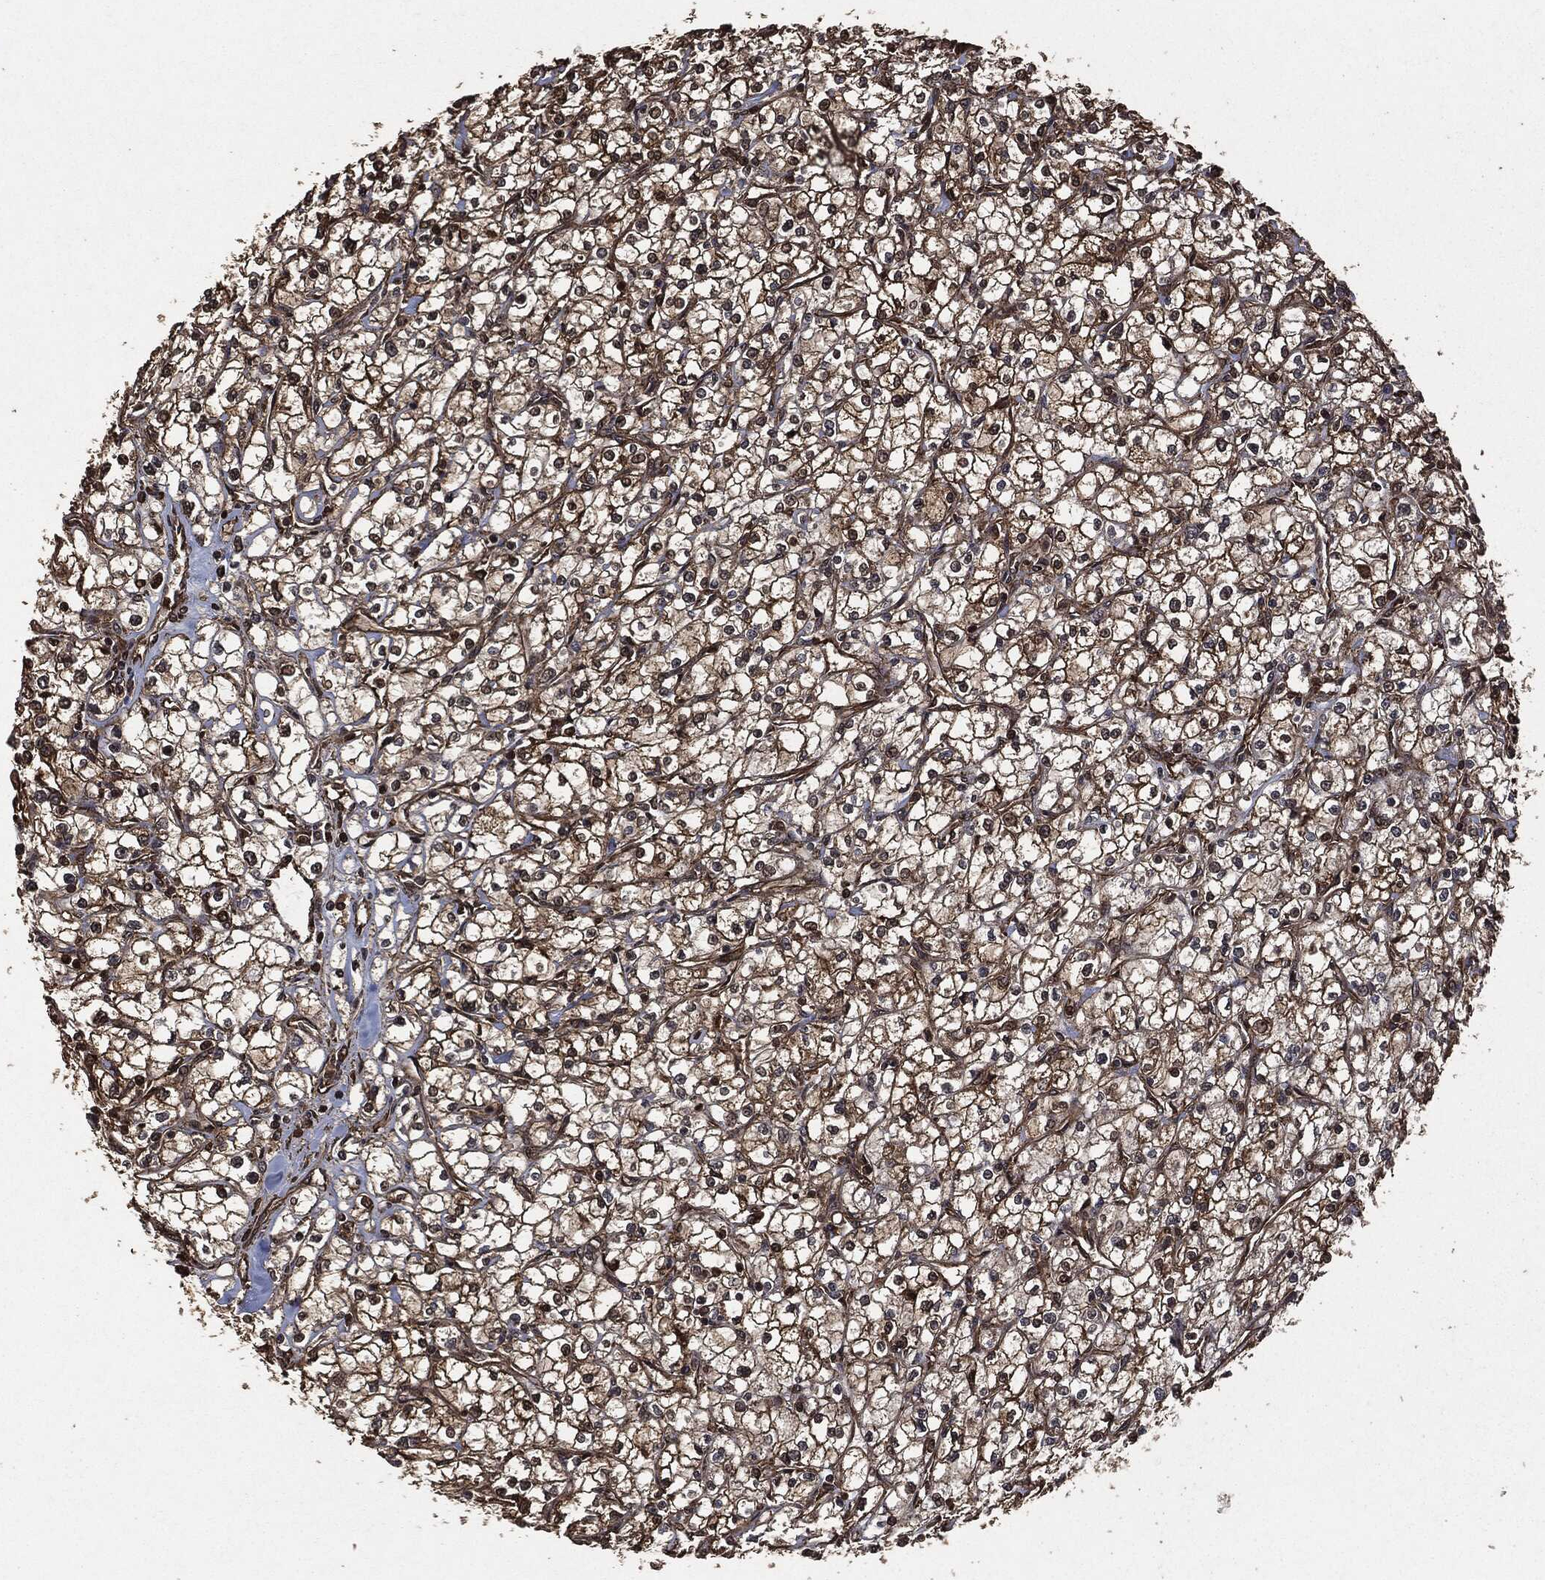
{"staining": {"intensity": "strong", "quantity": "25%-75%", "location": "cytoplasmic/membranous"}, "tissue": "renal cancer", "cell_type": "Tumor cells", "image_type": "cancer", "snomed": [{"axis": "morphology", "description": "Adenocarcinoma, NOS"}, {"axis": "topography", "description": "Kidney"}], "caption": "Brown immunohistochemical staining in adenocarcinoma (renal) displays strong cytoplasmic/membranous staining in about 25%-75% of tumor cells.", "gene": "HRAS", "patient": {"sex": "male", "age": 67}}